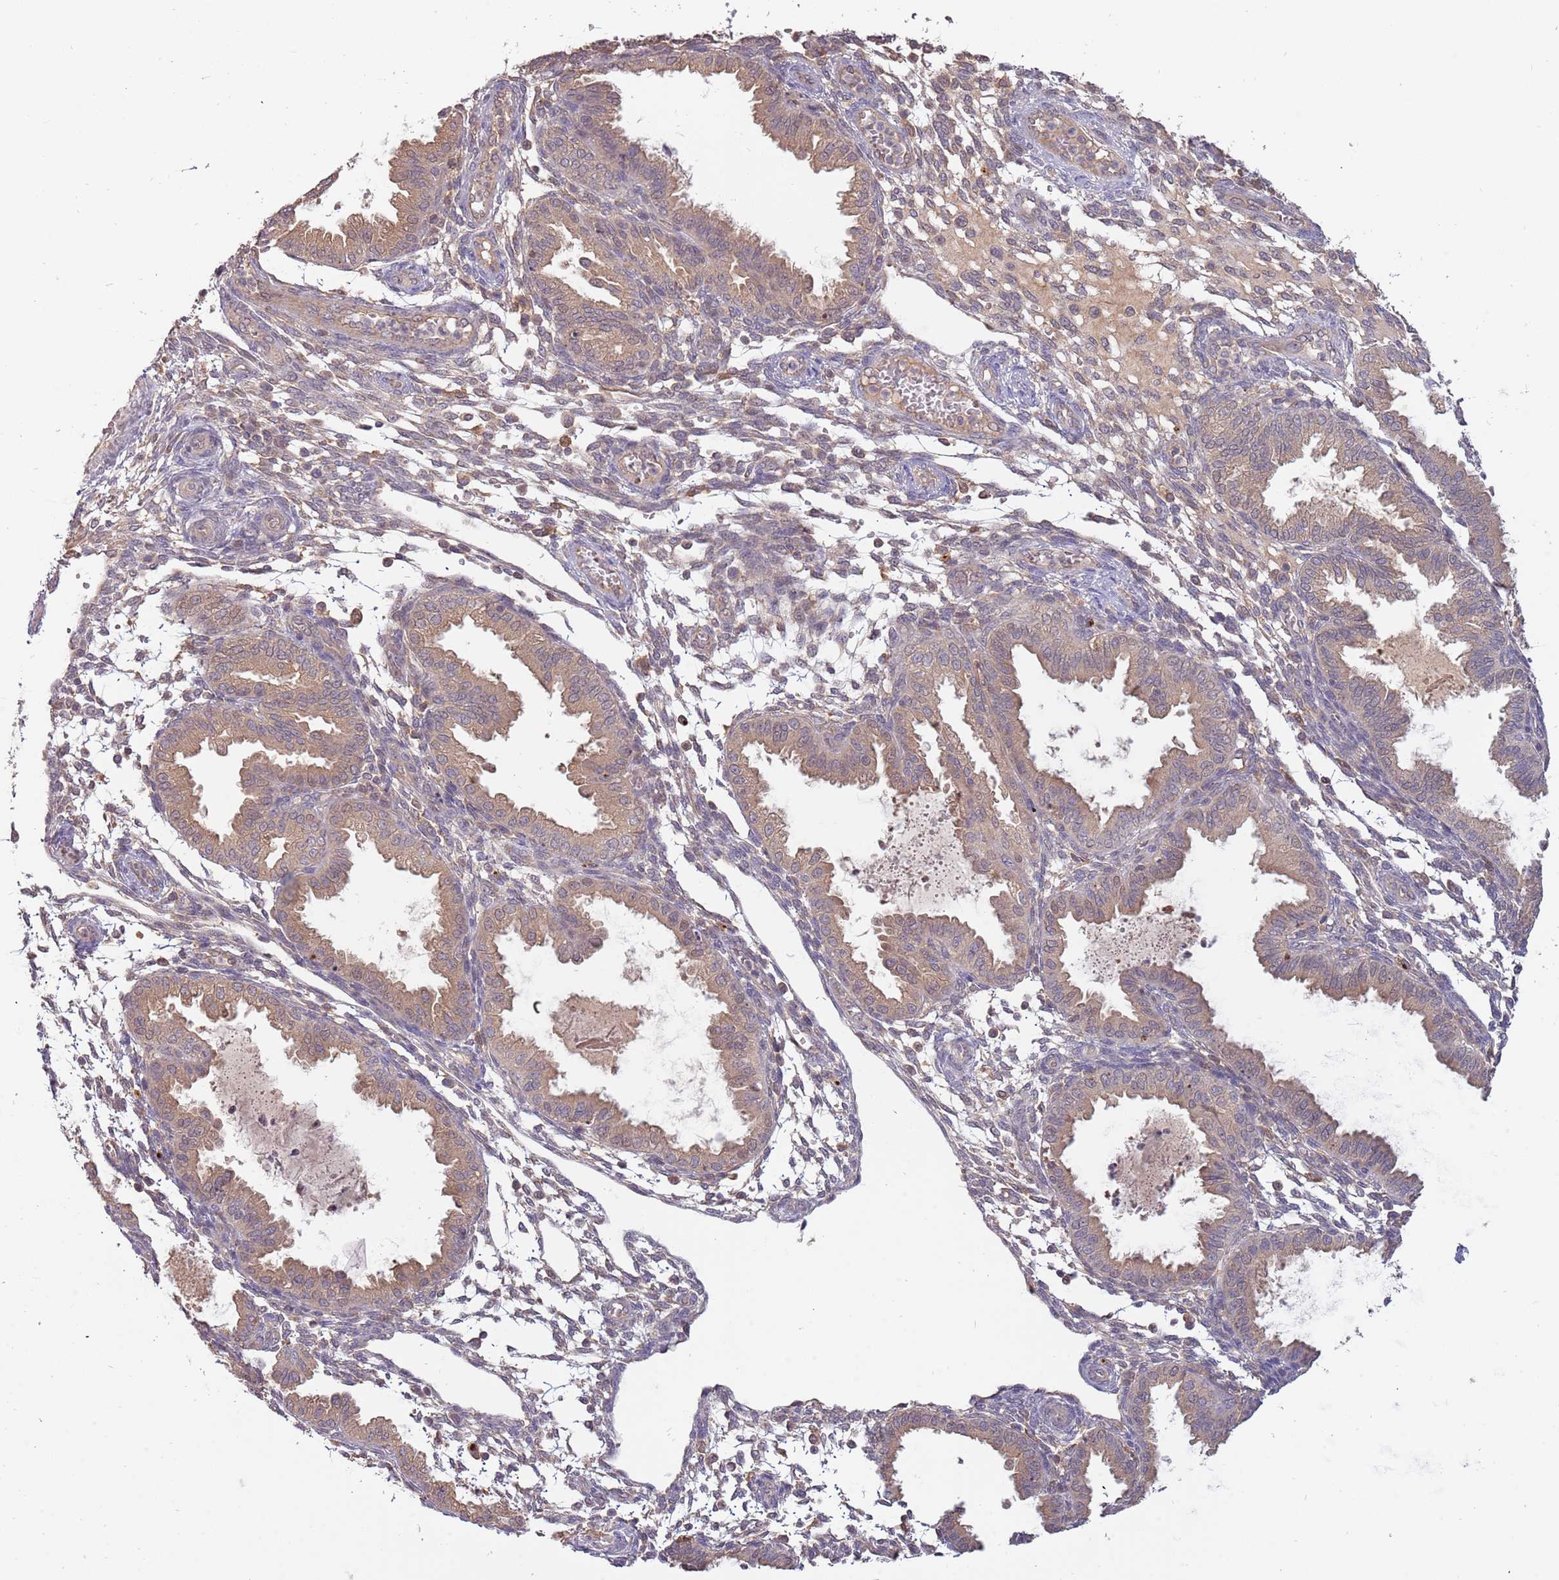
{"staining": {"intensity": "moderate", "quantity": "25%-75%", "location": "cytoplasmic/membranous"}, "tissue": "endometrium", "cell_type": "Cells in endometrial stroma", "image_type": "normal", "snomed": [{"axis": "morphology", "description": "Normal tissue, NOS"}, {"axis": "topography", "description": "Endometrium"}], "caption": "This is an image of immunohistochemistry staining of unremarkable endometrium, which shows moderate positivity in the cytoplasmic/membranous of cells in endometrial stroma.", "gene": "USP32", "patient": {"sex": "female", "age": 33}}